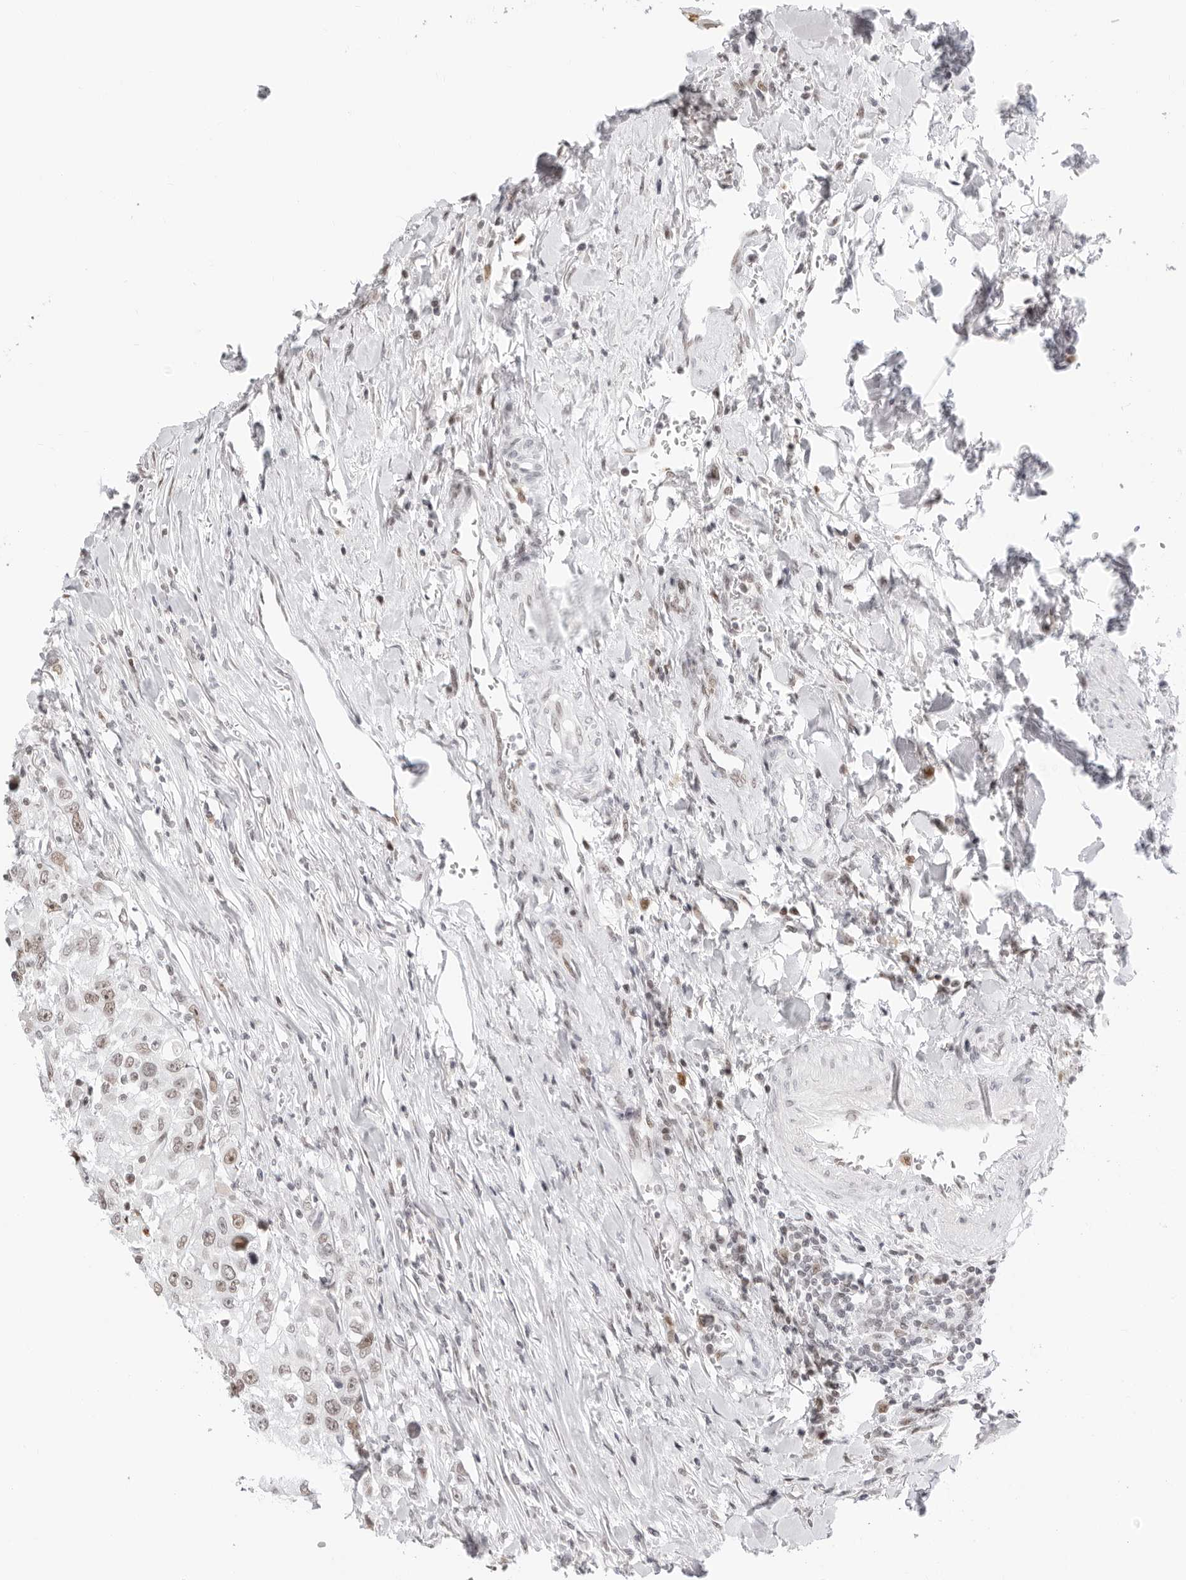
{"staining": {"intensity": "weak", "quantity": "25%-75%", "location": "nuclear"}, "tissue": "urothelial cancer", "cell_type": "Tumor cells", "image_type": "cancer", "snomed": [{"axis": "morphology", "description": "Urothelial carcinoma, High grade"}, {"axis": "topography", "description": "Urinary bladder"}], "caption": "An immunohistochemistry (IHC) histopathology image of neoplastic tissue is shown. Protein staining in brown highlights weak nuclear positivity in urothelial cancer within tumor cells. (brown staining indicates protein expression, while blue staining denotes nuclei).", "gene": "MSH6", "patient": {"sex": "female", "age": 80}}